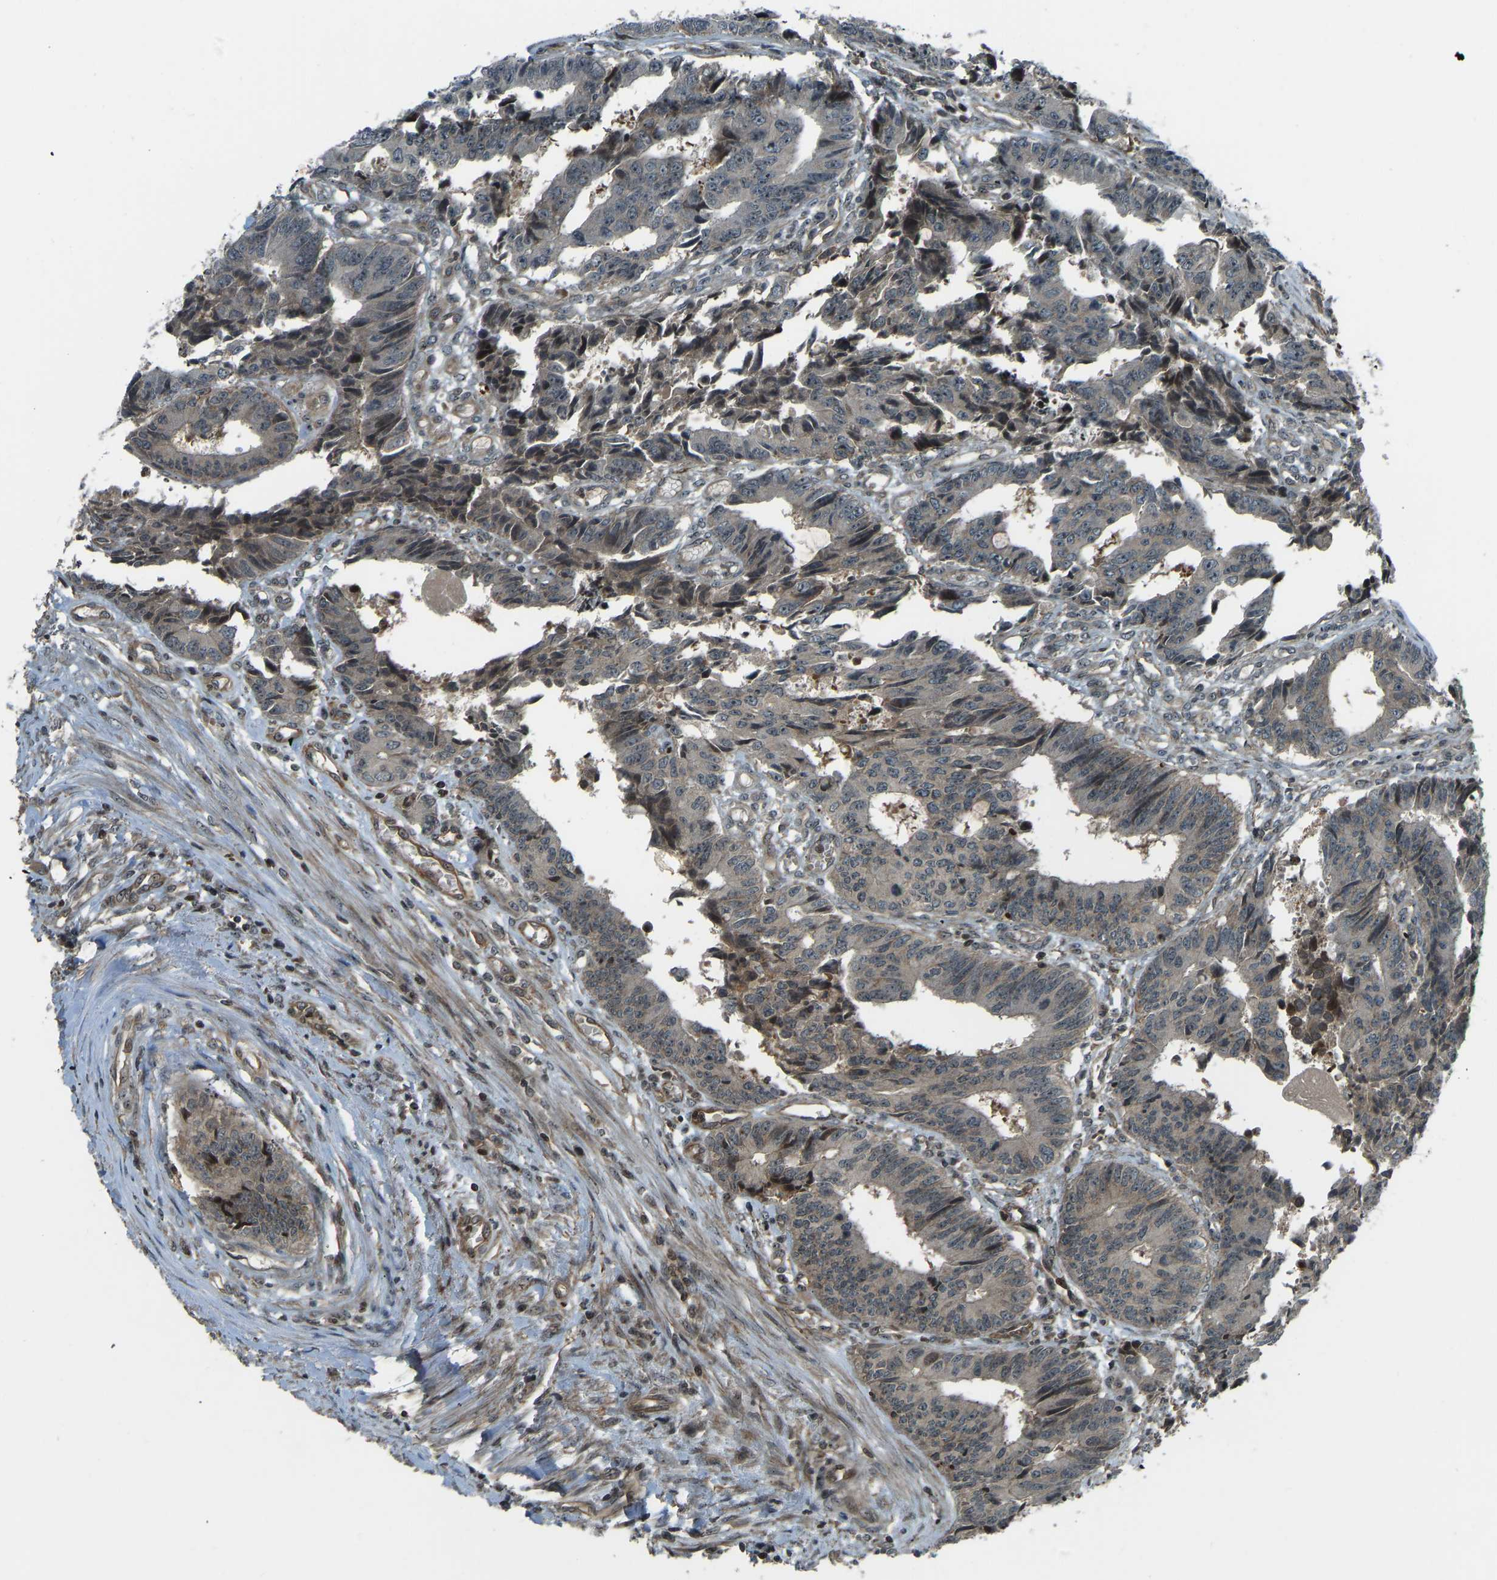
{"staining": {"intensity": "moderate", "quantity": "25%-75%", "location": "cytoplasmic/membranous"}, "tissue": "colorectal cancer", "cell_type": "Tumor cells", "image_type": "cancer", "snomed": [{"axis": "morphology", "description": "Adenocarcinoma, NOS"}, {"axis": "topography", "description": "Rectum"}], "caption": "High-power microscopy captured an IHC photomicrograph of colorectal cancer (adenocarcinoma), revealing moderate cytoplasmic/membranous expression in about 25%-75% of tumor cells.", "gene": "SVOPL", "patient": {"sex": "male", "age": 84}}